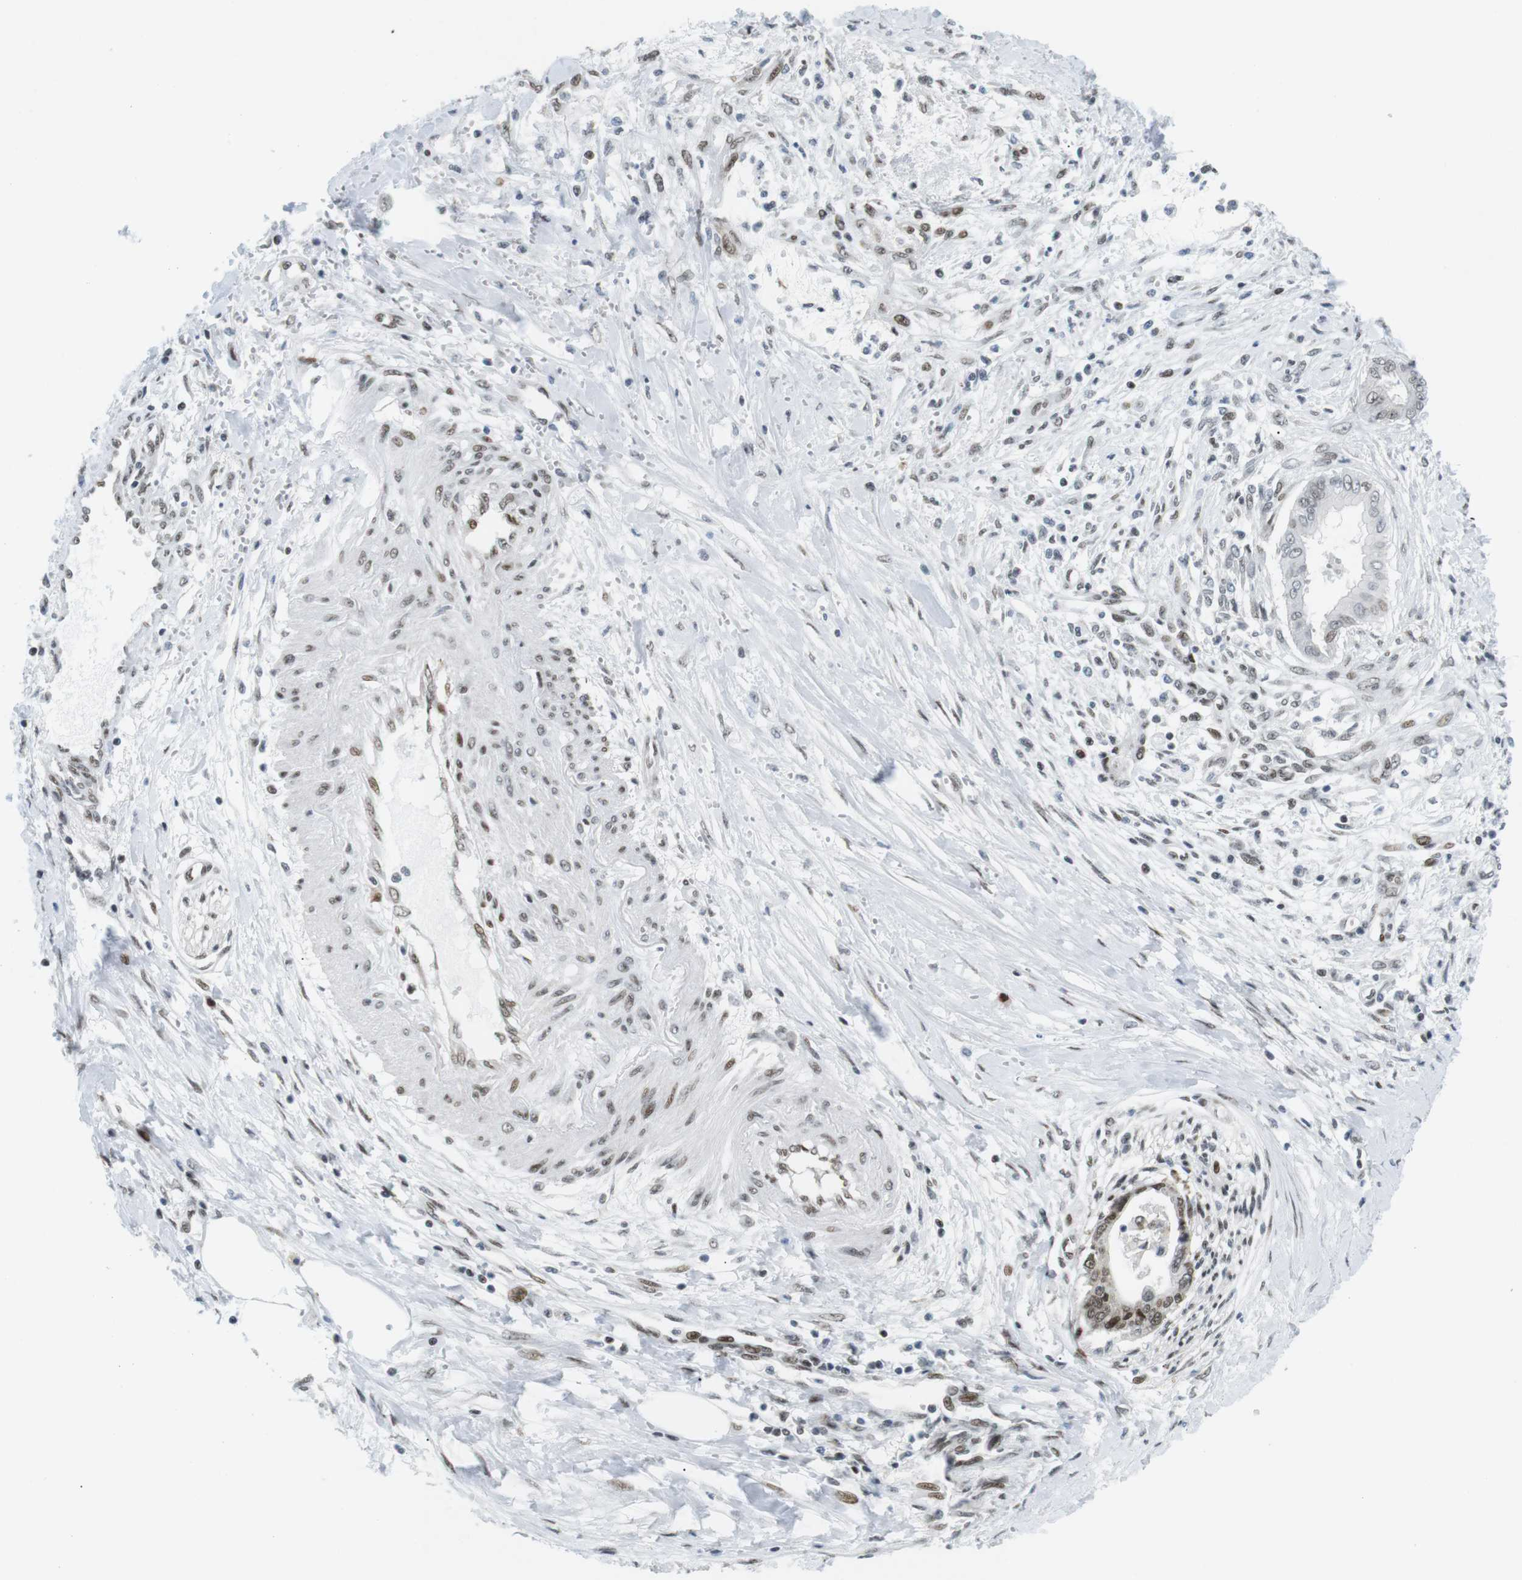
{"staining": {"intensity": "moderate", "quantity": "<25%", "location": "nuclear"}, "tissue": "pancreatic cancer", "cell_type": "Tumor cells", "image_type": "cancer", "snomed": [{"axis": "morphology", "description": "Adenocarcinoma, NOS"}, {"axis": "topography", "description": "Pancreas"}], "caption": "Adenocarcinoma (pancreatic) stained for a protein displays moderate nuclear positivity in tumor cells.", "gene": "CDC27", "patient": {"sex": "male", "age": 56}}